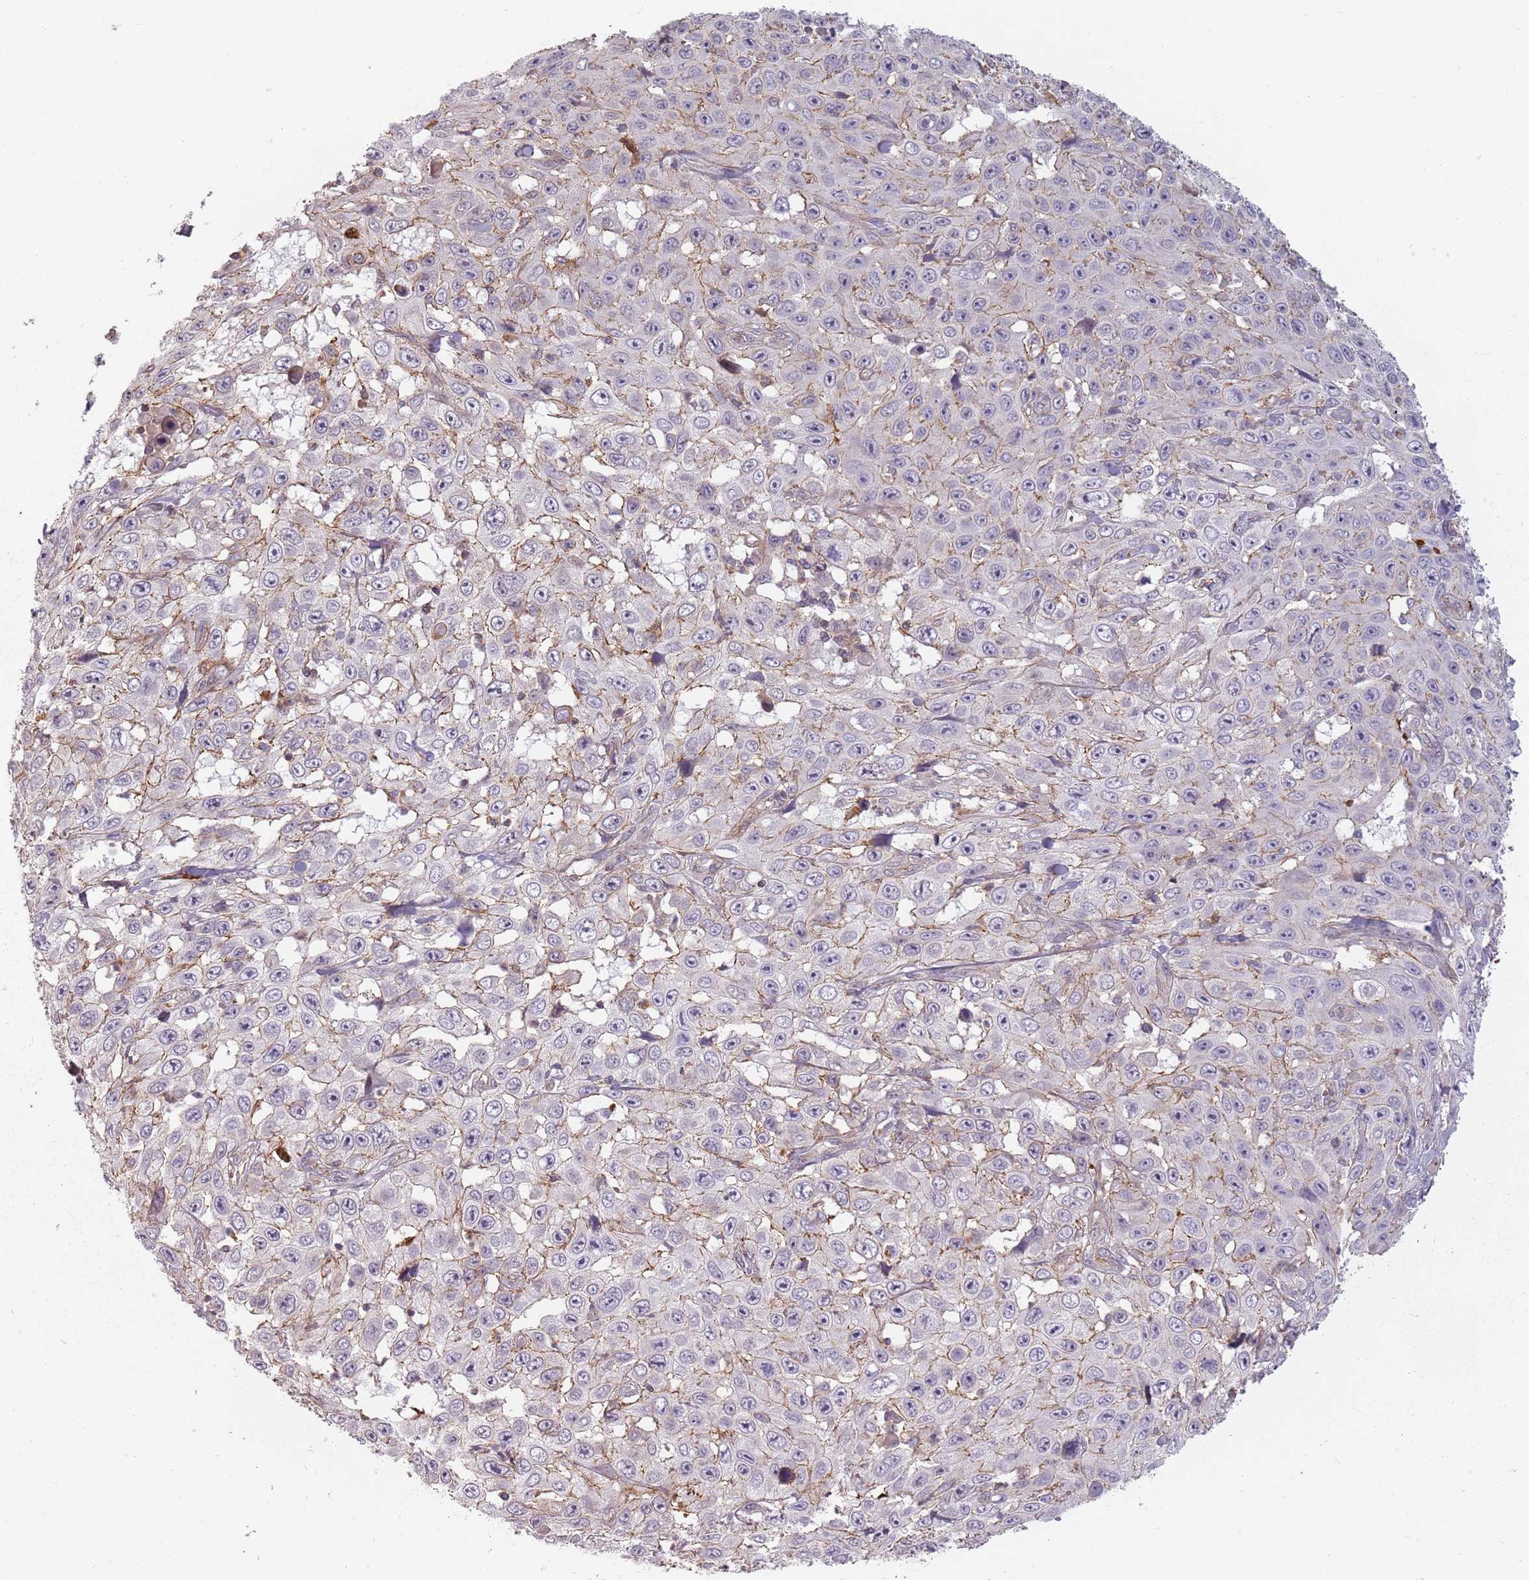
{"staining": {"intensity": "weak", "quantity": "25%-75%", "location": "cytoplasmic/membranous"}, "tissue": "skin cancer", "cell_type": "Tumor cells", "image_type": "cancer", "snomed": [{"axis": "morphology", "description": "Squamous cell carcinoma, NOS"}, {"axis": "topography", "description": "Skin"}], "caption": "Immunohistochemical staining of human squamous cell carcinoma (skin) reveals low levels of weak cytoplasmic/membranous protein positivity in about 25%-75% of tumor cells.", "gene": "PPP1R14C", "patient": {"sex": "male", "age": 82}}